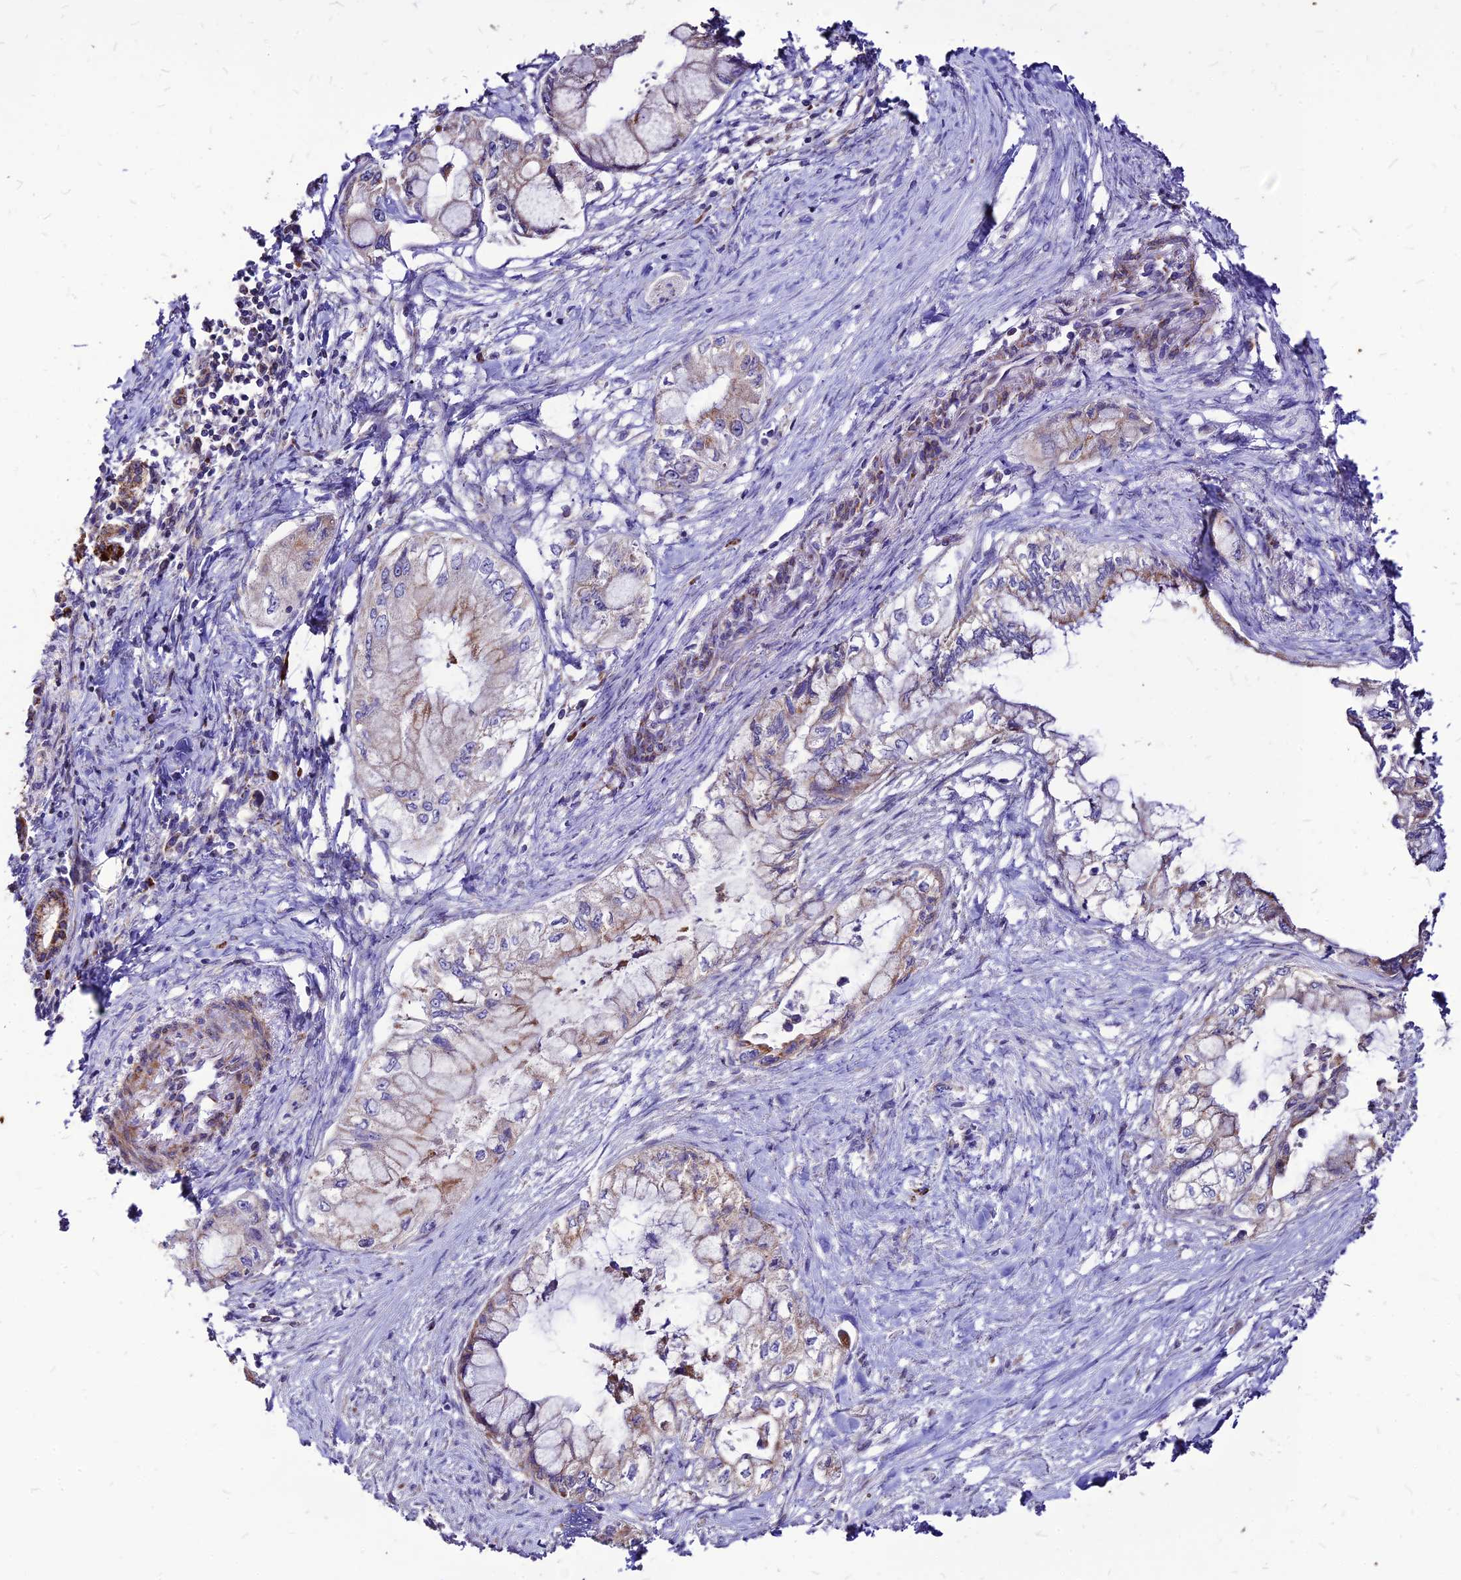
{"staining": {"intensity": "moderate", "quantity": "<25%", "location": "cytoplasmic/membranous"}, "tissue": "pancreatic cancer", "cell_type": "Tumor cells", "image_type": "cancer", "snomed": [{"axis": "morphology", "description": "Adenocarcinoma, NOS"}, {"axis": "topography", "description": "Pancreas"}], "caption": "Immunohistochemical staining of pancreatic cancer (adenocarcinoma) displays low levels of moderate cytoplasmic/membranous protein staining in about <25% of tumor cells.", "gene": "ECI1", "patient": {"sex": "male", "age": 48}}